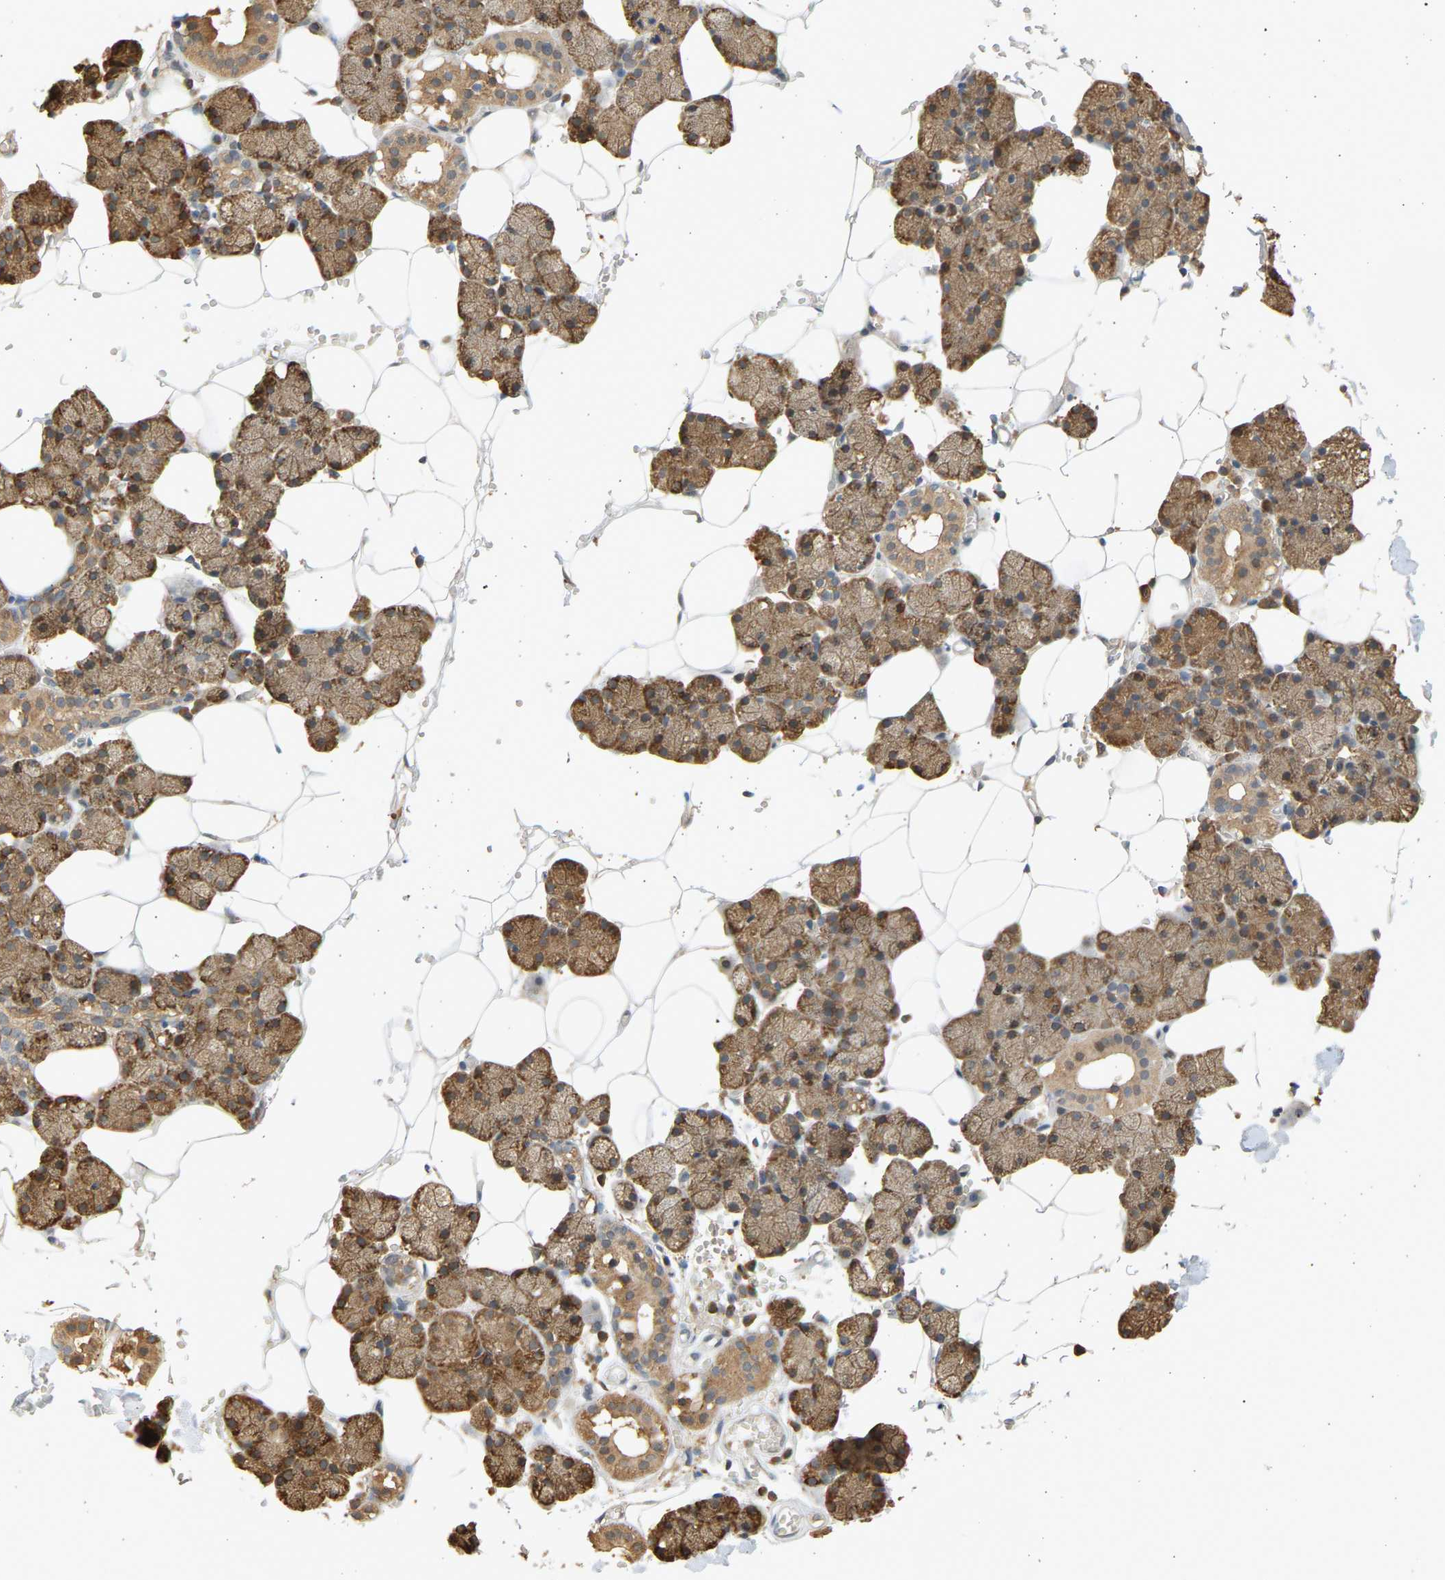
{"staining": {"intensity": "moderate", "quantity": ">75%", "location": "cytoplasmic/membranous"}, "tissue": "salivary gland", "cell_type": "Glandular cells", "image_type": "normal", "snomed": [{"axis": "morphology", "description": "Normal tissue, NOS"}, {"axis": "topography", "description": "Salivary gland"}], "caption": "Glandular cells show moderate cytoplasmic/membranous expression in approximately >75% of cells in normal salivary gland. (DAB = brown stain, brightfield microscopy at high magnification).", "gene": "B4GALT6", "patient": {"sex": "male", "age": 62}}